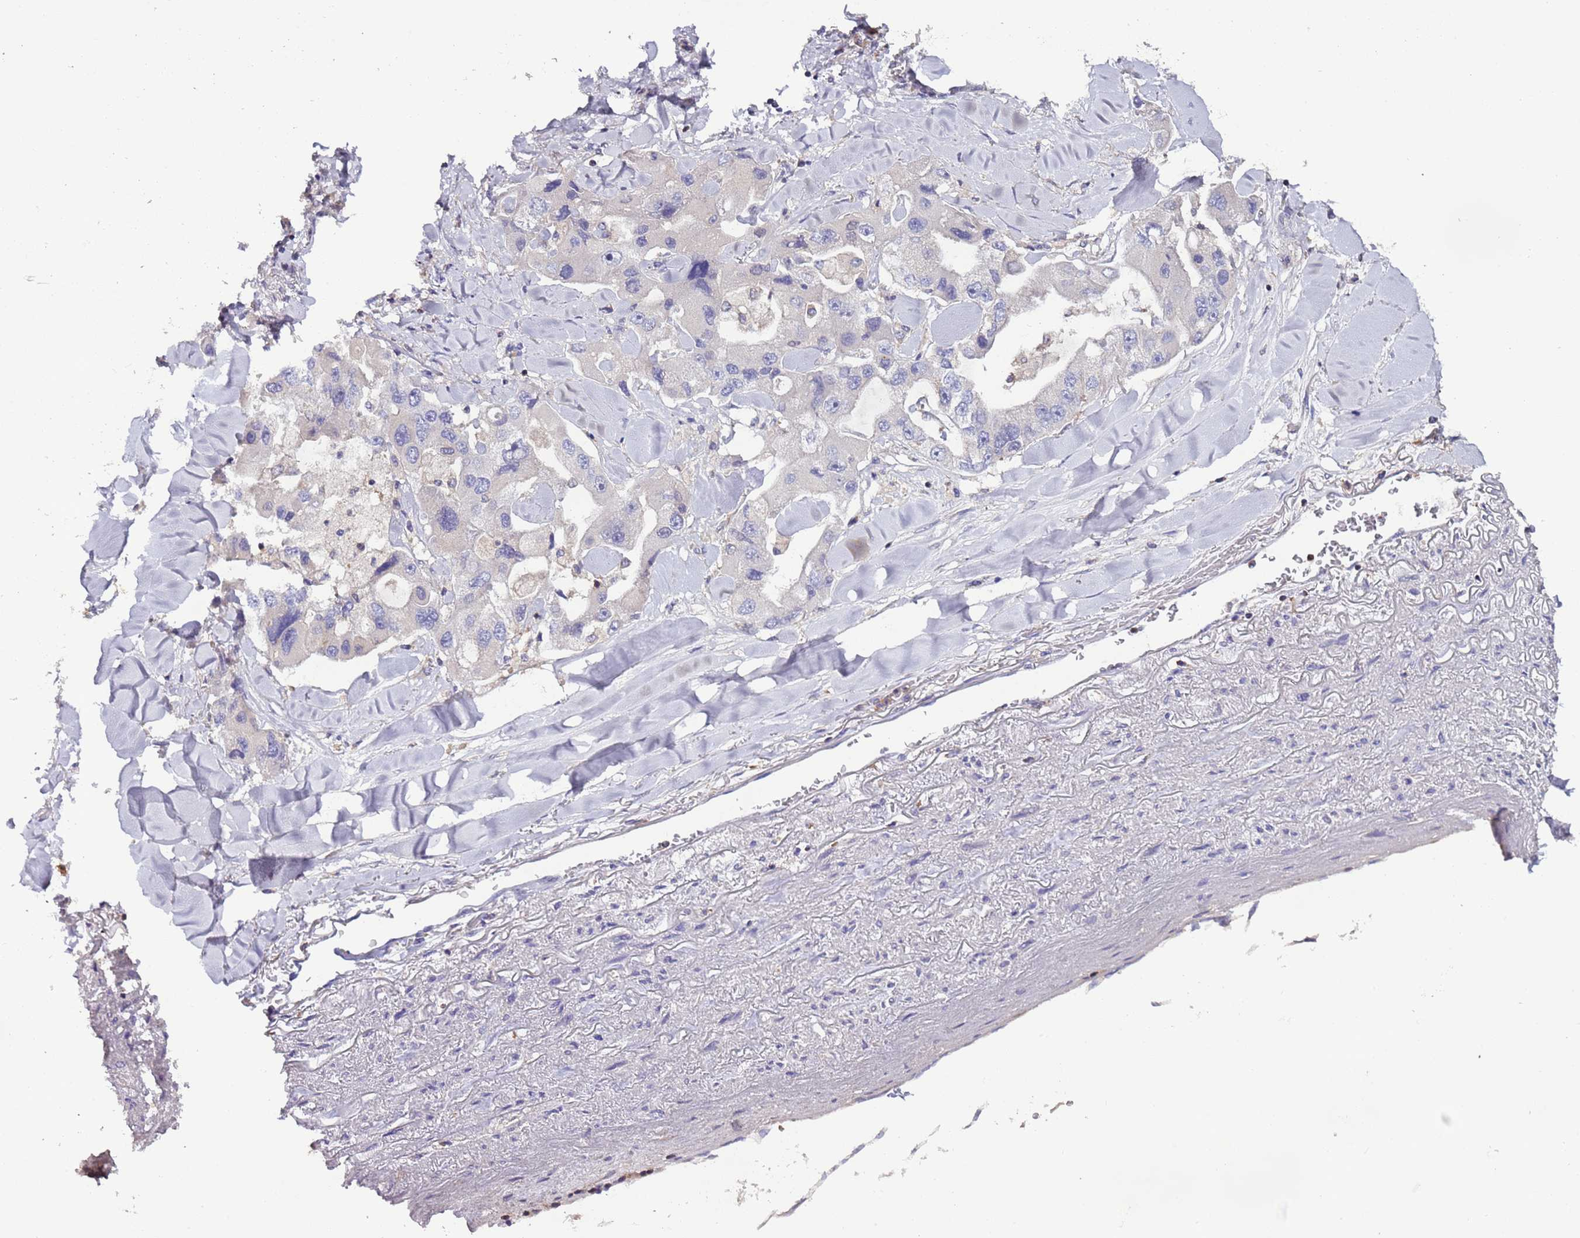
{"staining": {"intensity": "negative", "quantity": "none", "location": "none"}, "tissue": "lung cancer", "cell_type": "Tumor cells", "image_type": "cancer", "snomed": [{"axis": "morphology", "description": "Adenocarcinoma, NOS"}, {"axis": "topography", "description": "Lung"}], "caption": "Tumor cells are negative for protein expression in human lung cancer (adenocarcinoma). (Immunohistochemistry (ihc), brightfield microscopy, high magnification).", "gene": "IGIP", "patient": {"sex": "female", "age": 54}}